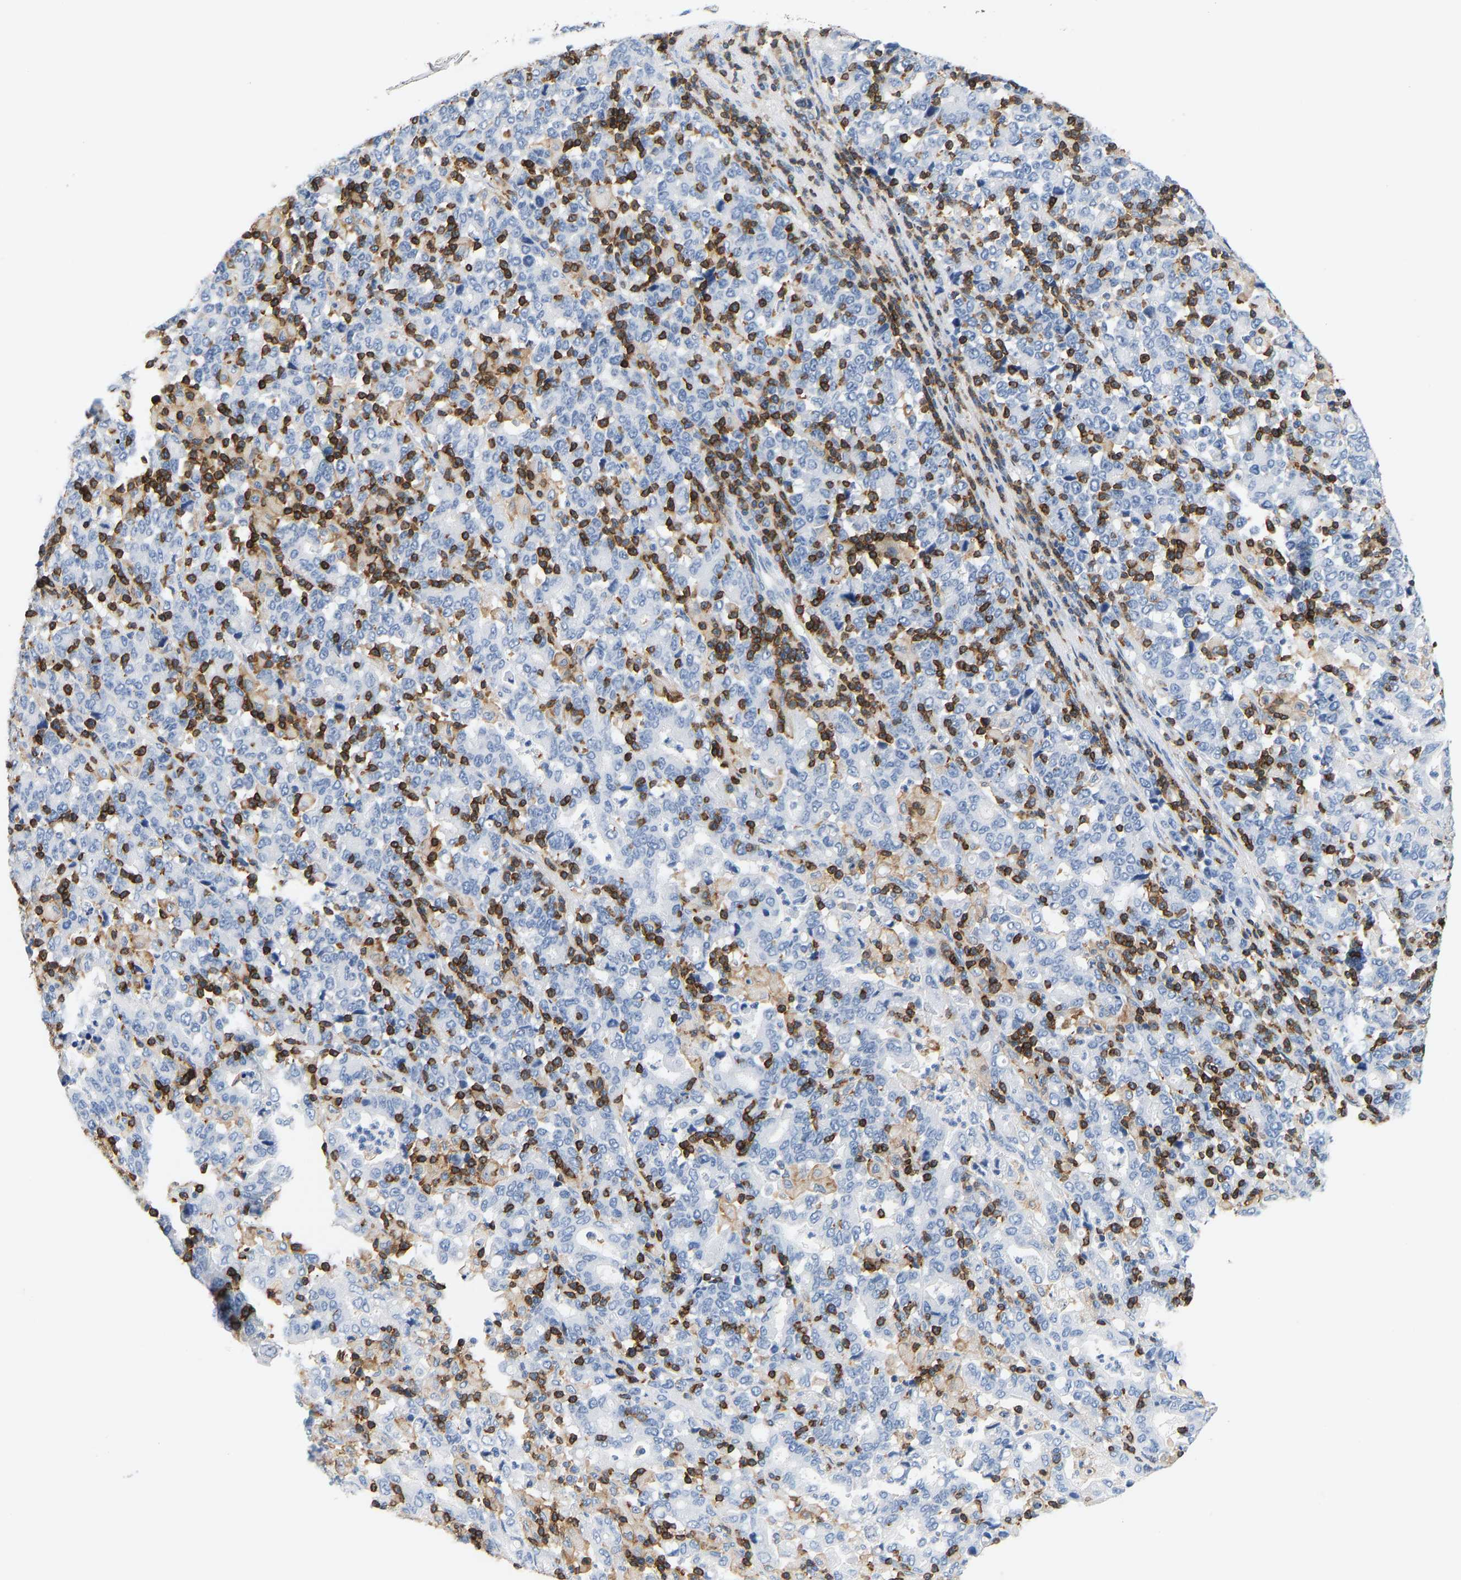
{"staining": {"intensity": "negative", "quantity": "none", "location": "none"}, "tissue": "stomach cancer", "cell_type": "Tumor cells", "image_type": "cancer", "snomed": [{"axis": "morphology", "description": "Adenocarcinoma, NOS"}, {"axis": "topography", "description": "Stomach, upper"}], "caption": "Immunohistochemistry (IHC) micrograph of stomach adenocarcinoma stained for a protein (brown), which demonstrates no positivity in tumor cells.", "gene": "EVL", "patient": {"sex": "male", "age": 69}}